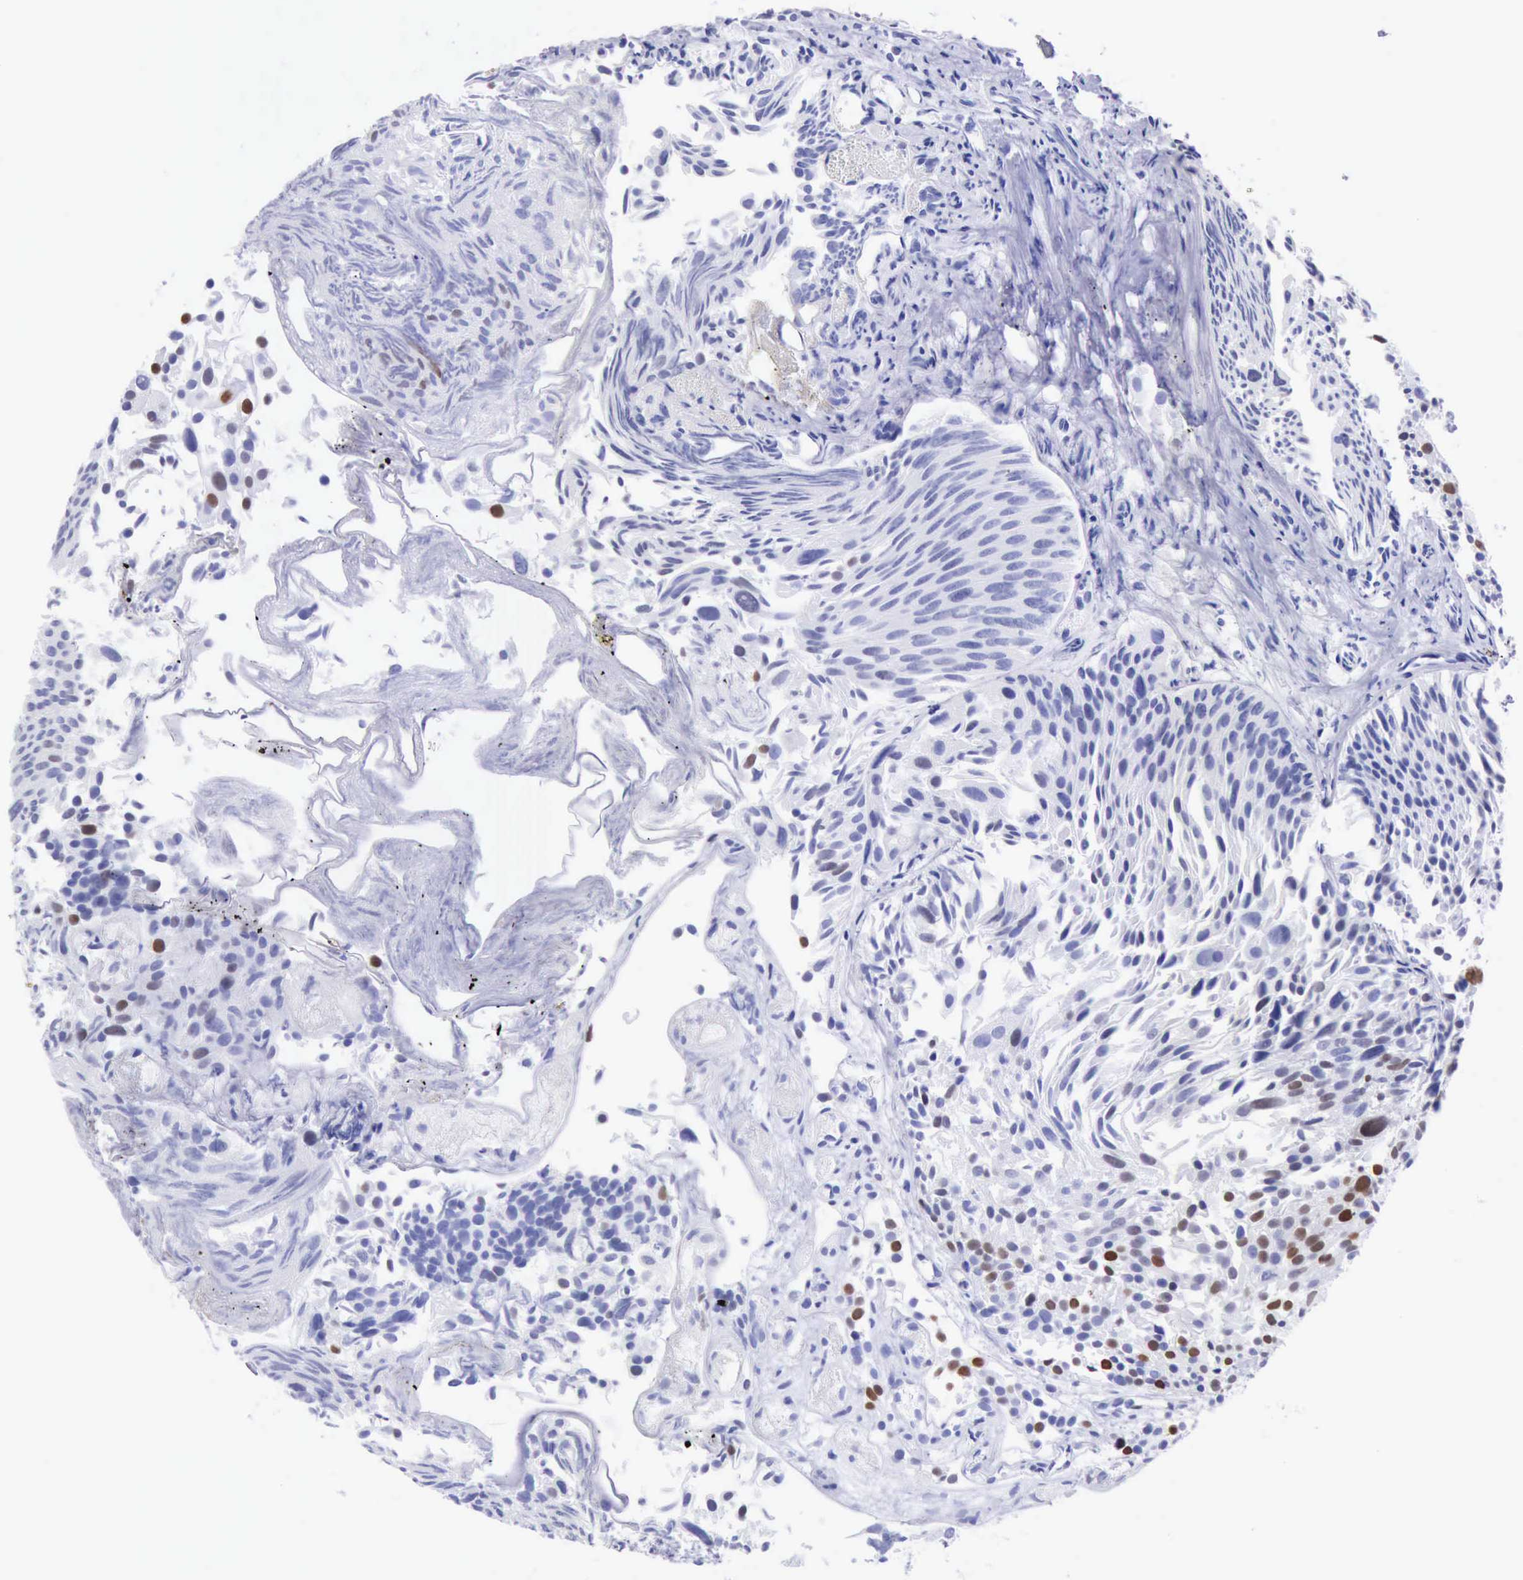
{"staining": {"intensity": "moderate", "quantity": "<25%", "location": "nuclear"}, "tissue": "urothelial cancer", "cell_type": "Tumor cells", "image_type": "cancer", "snomed": [{"axis": "morphology", "description": "Urothelial carcinoma, High grade"}, {"axis": "topography", "description": "Urinary bladder"}], "caption": "Immunohistochemistry (IHC) histopathology image of human urothelial cancer stained for a protein (brown), which displays low levels of moderate nuclear staining in about <25% of tumor cells.", "gene": "MCM2", "patient": {"sex": "female", "age": 78}}